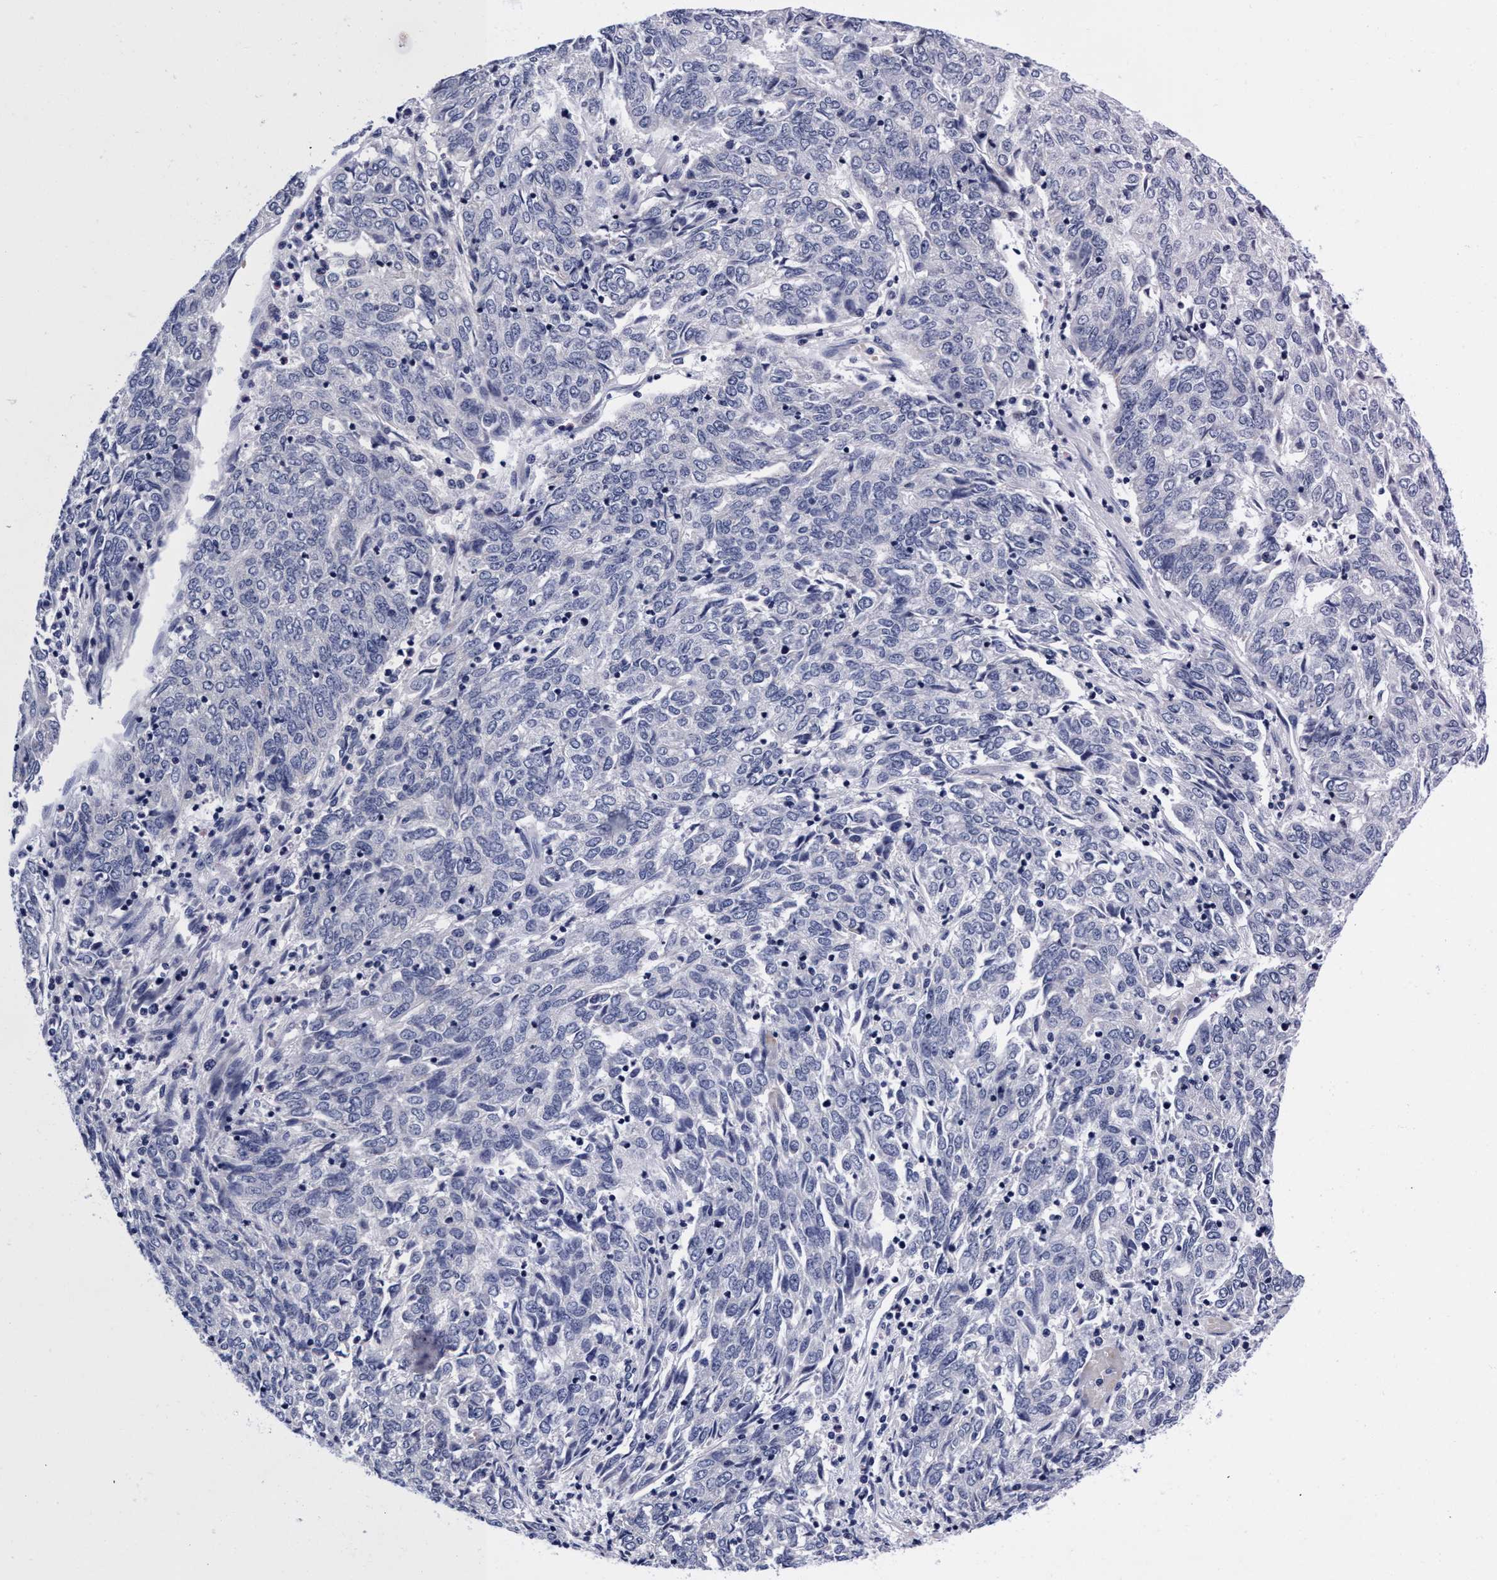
{"staining": {"intensity": "negative", "quantity": "none", "location": "none"}, "tissue": "endometrial cancer", "cell_type": "Tumor cells", "image_type": "cancer", "snomed": [{"axis": "morphology", "description": "Adenocarcinoma, NOS"}, {"axis": "topography", "description": "Endometrium"}], "caption": "Tumor cells are negative for brown protein staining in endometrial adenocarcinoma.", "gene": "PLPPR1", "patient": {"sex": "female", "age": 80}}